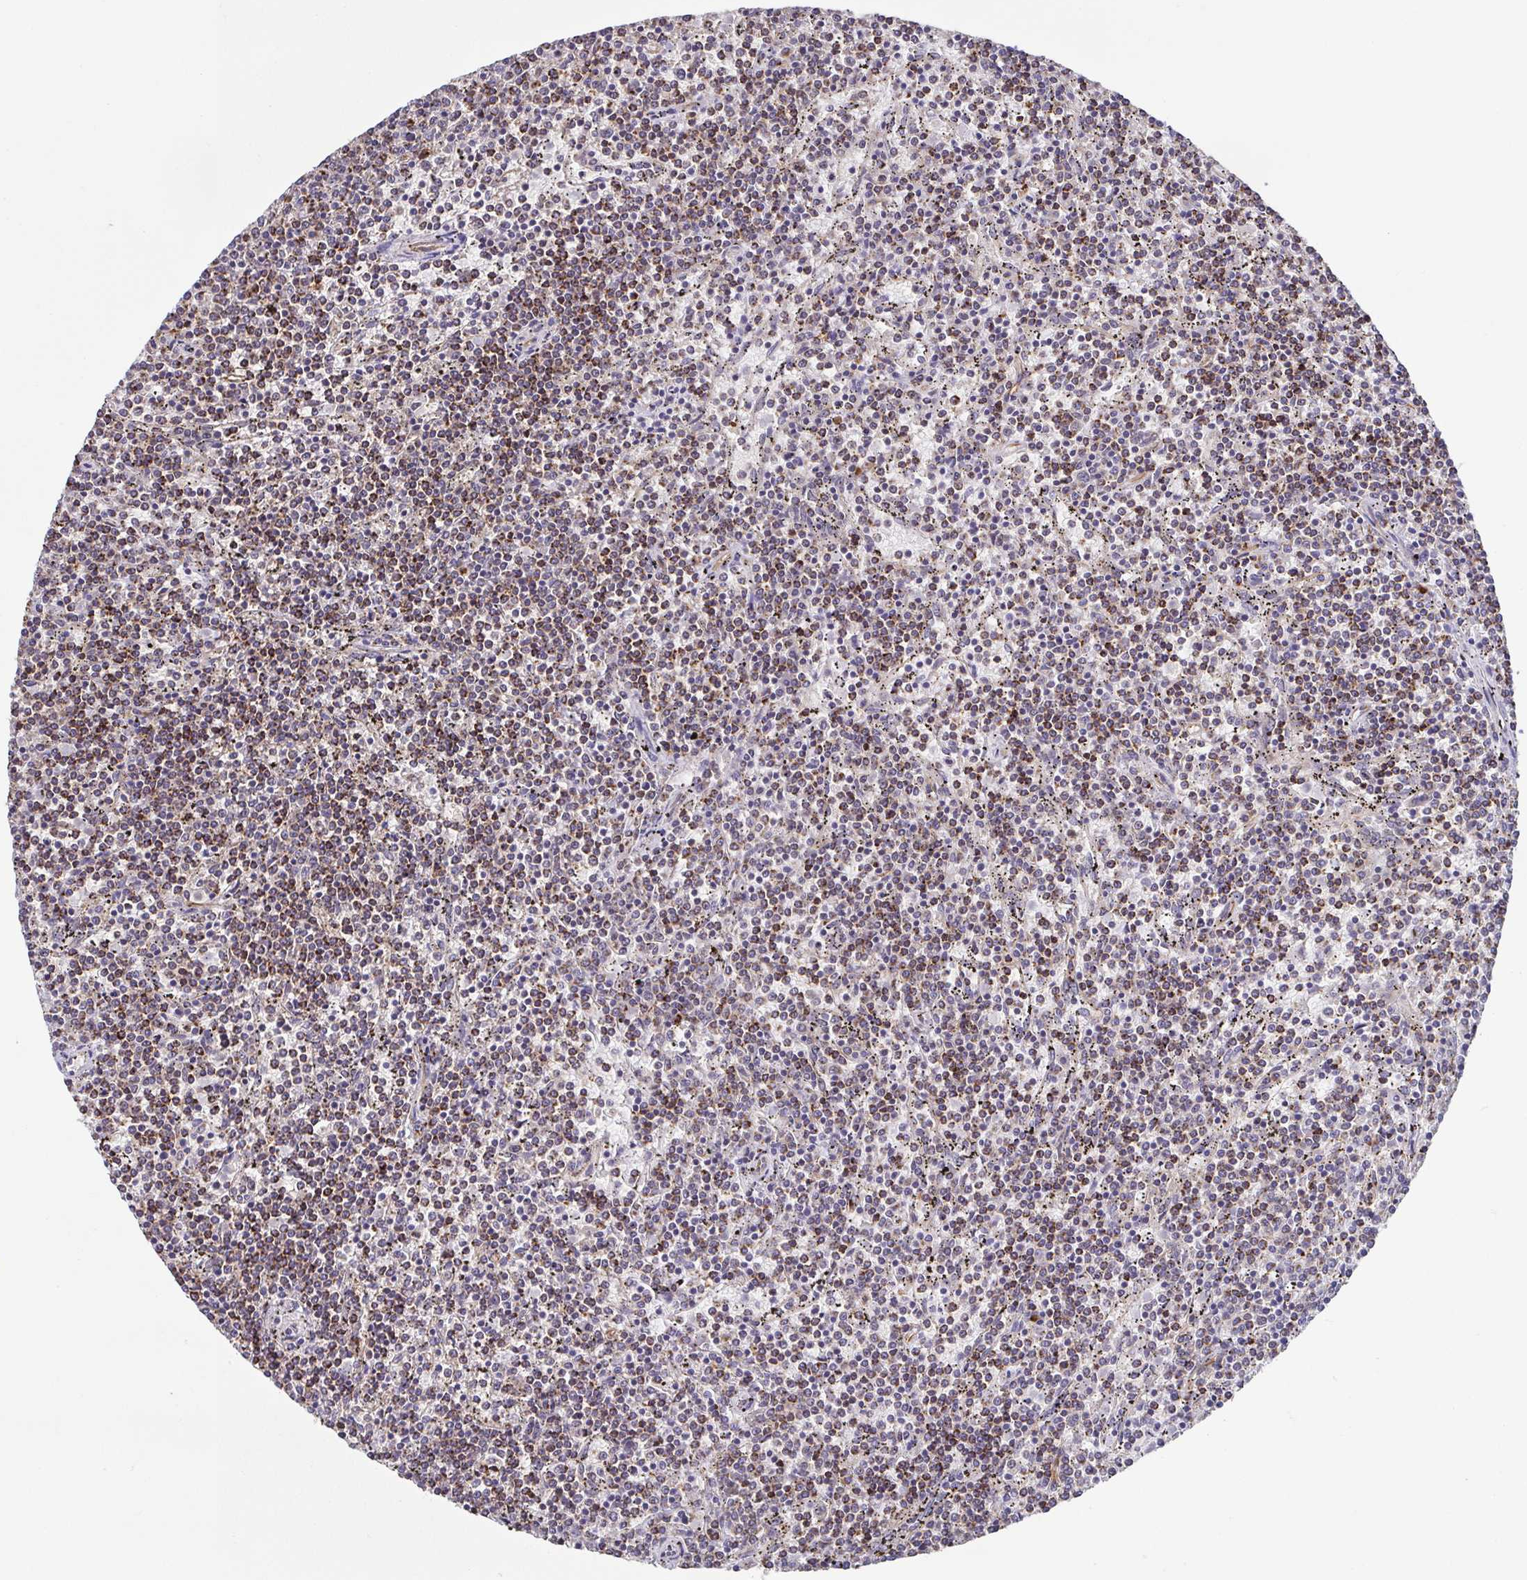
{"staining": {"intensity": "moderate", "quantity": "25%-75%", "location": "cytoplasmic/membranous"}, "tissue": "lymphoma", "cell_type": "Tumor cells", "image_type": "cancer", "snomed": [{"axis": "morphology", "description": "Malignant lymphoma, non-Hodgkin's type, Low grade"}, {"axis": "topography", "description": "Spleen"}], "caption": "IHC (DAB (3,3'-diaminobenzidine)) staining of human low-grade malignant lymphoma, non-Hodgkin's type demonstrates moderate cytoplasmic/membranous protein staining in about 25%-75% of tumor cells.", "gene": "OSBPL7", "patient": {"sex": "female", "age": 50}}